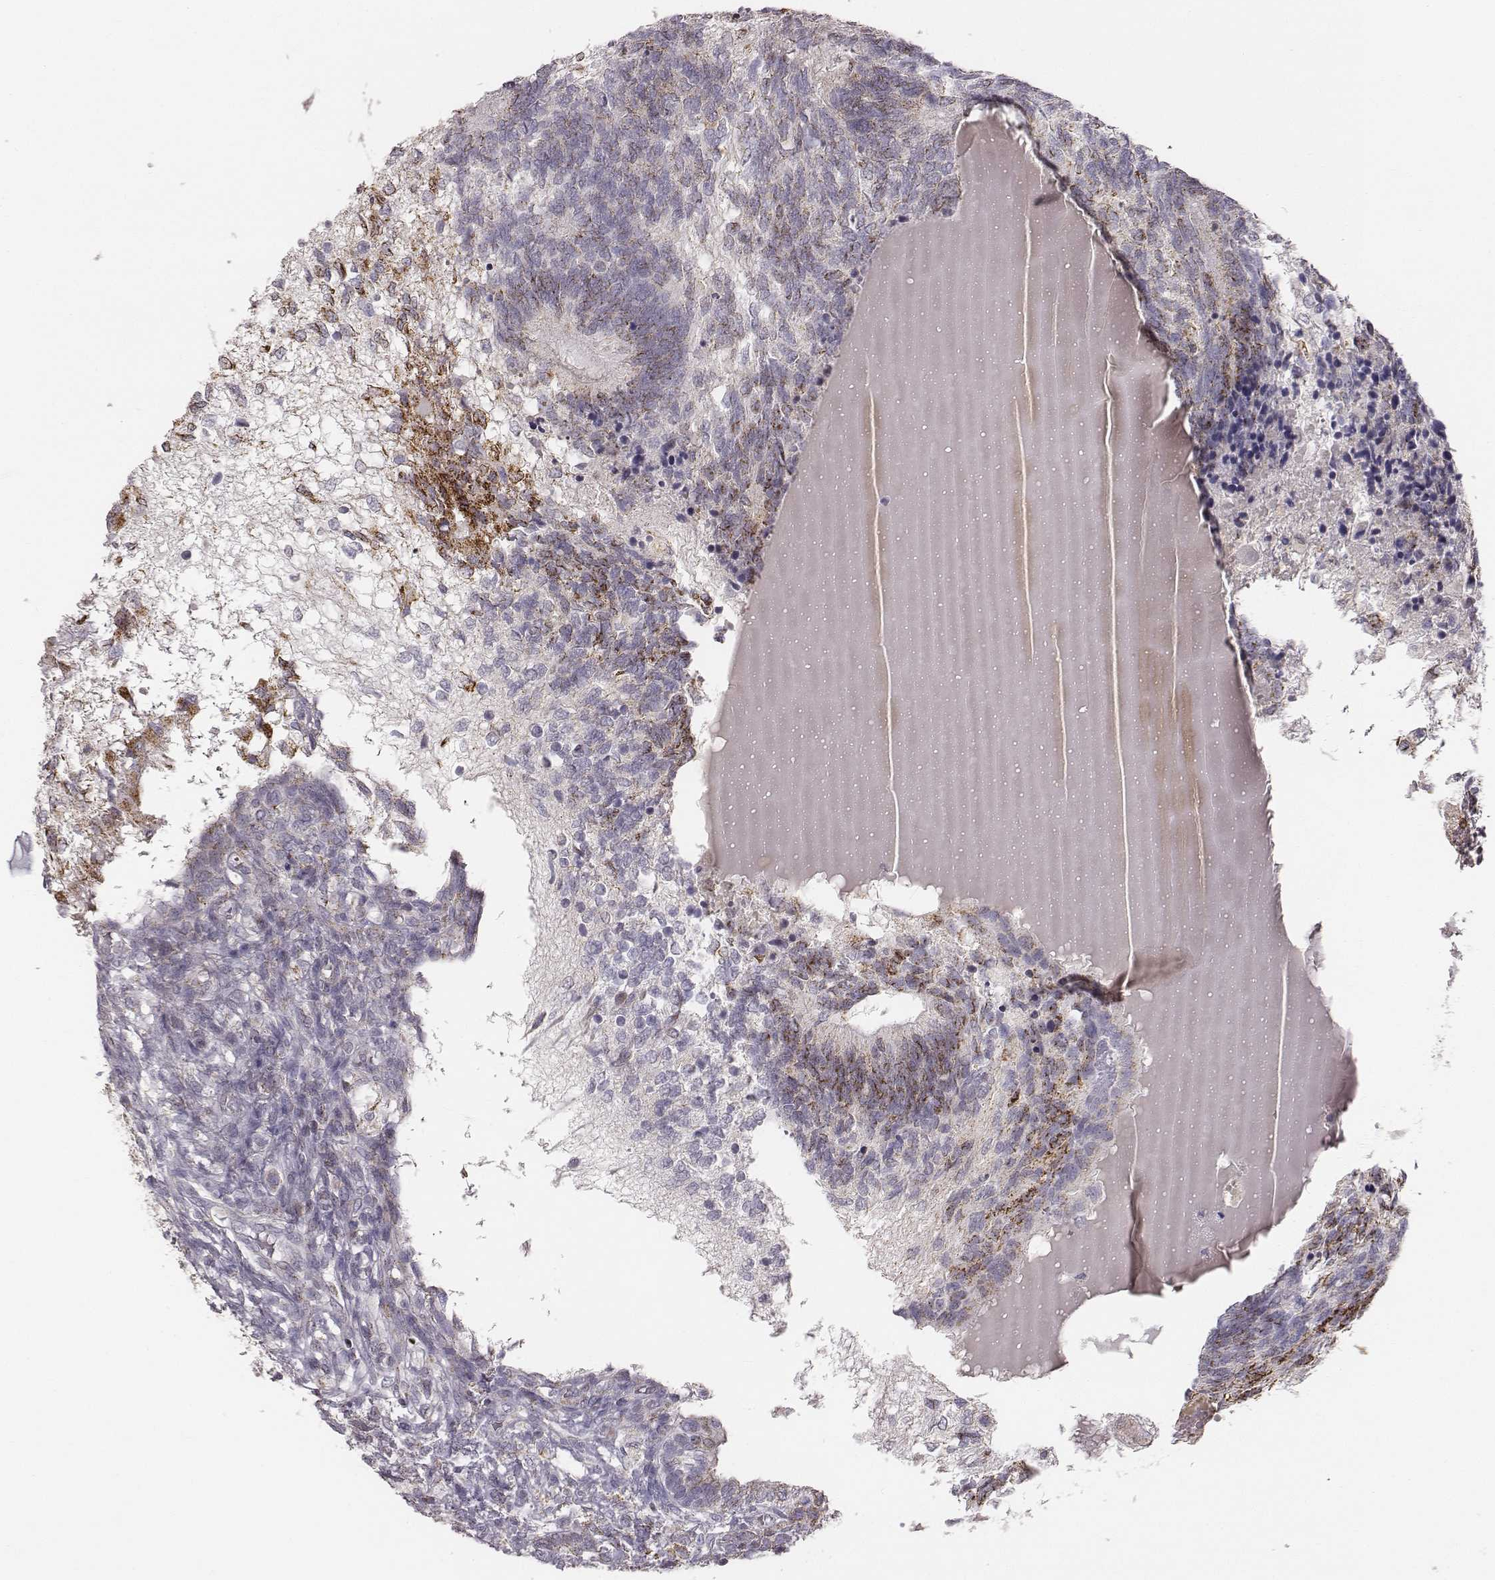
{"staining": {"intensity": "moderate", "quantity": "25%-75%", "location": "cytoplasmic/membranous"}, "tissue": "testis cancer", "cell_type": "Tumor cells", "image_type": "cancer", "snomed": [{"axis": "morphology", "description": "Seminoma, NOS"}, {"axis": "morphology", "description": "Carcinoma, Embryonal, NOS"}, {"axis": "topography", "description": "Testis"}], "caption": "Protein expression analysis of embryonal carcinoma (testis) reveals moderate cytoplasmic/membranous staining in approximately 25%-75% of tumor cells. The staining is performed using DAB (3,3'-diaminobenzidine) brown chromogen to label protein expression. The nuclei are counter-stained blue using hematoxylin.", "gene": "ABCD3", "patient": {"sex": "male", "age": 41}}